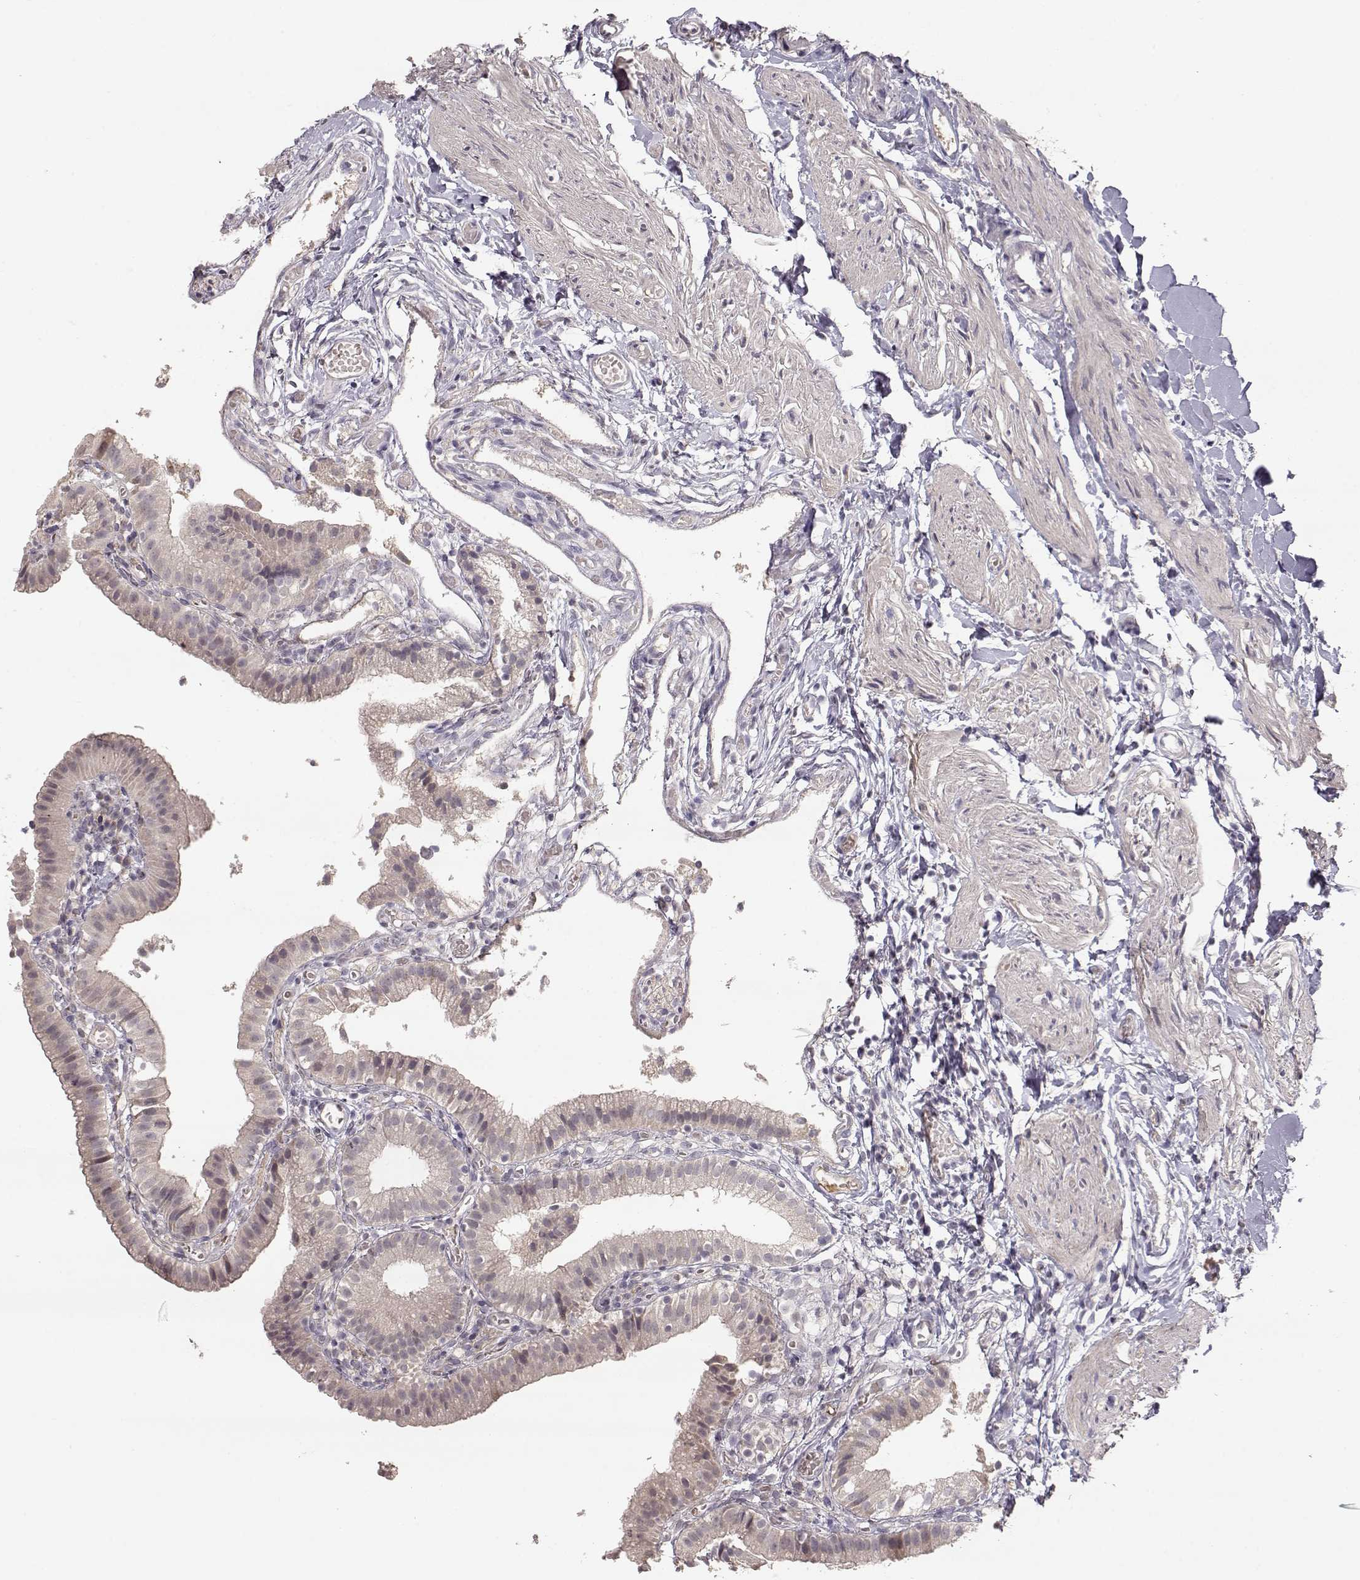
{"staining": {"intensity": "negative", "quantity": "none", "location": "none"}, "tissue": "gallbladder", "cell_type": "Glandular cells", "image_type": "normal", "snomed": [{"axis": "morphology", "description": "Normal tissue, NOS"}, {"axis": "topography", "description": "Gallbladder"}], "caption": "A high-resolution histopathology image shows IHC staining of unremarkable gallbladder, which displays no significant staining in glandular cells. (DAB (3,3'-diaminobenzidine) IHC, high magnification).", "gene": "PNMT", "patient": {"sex": "female", "age": 47}}